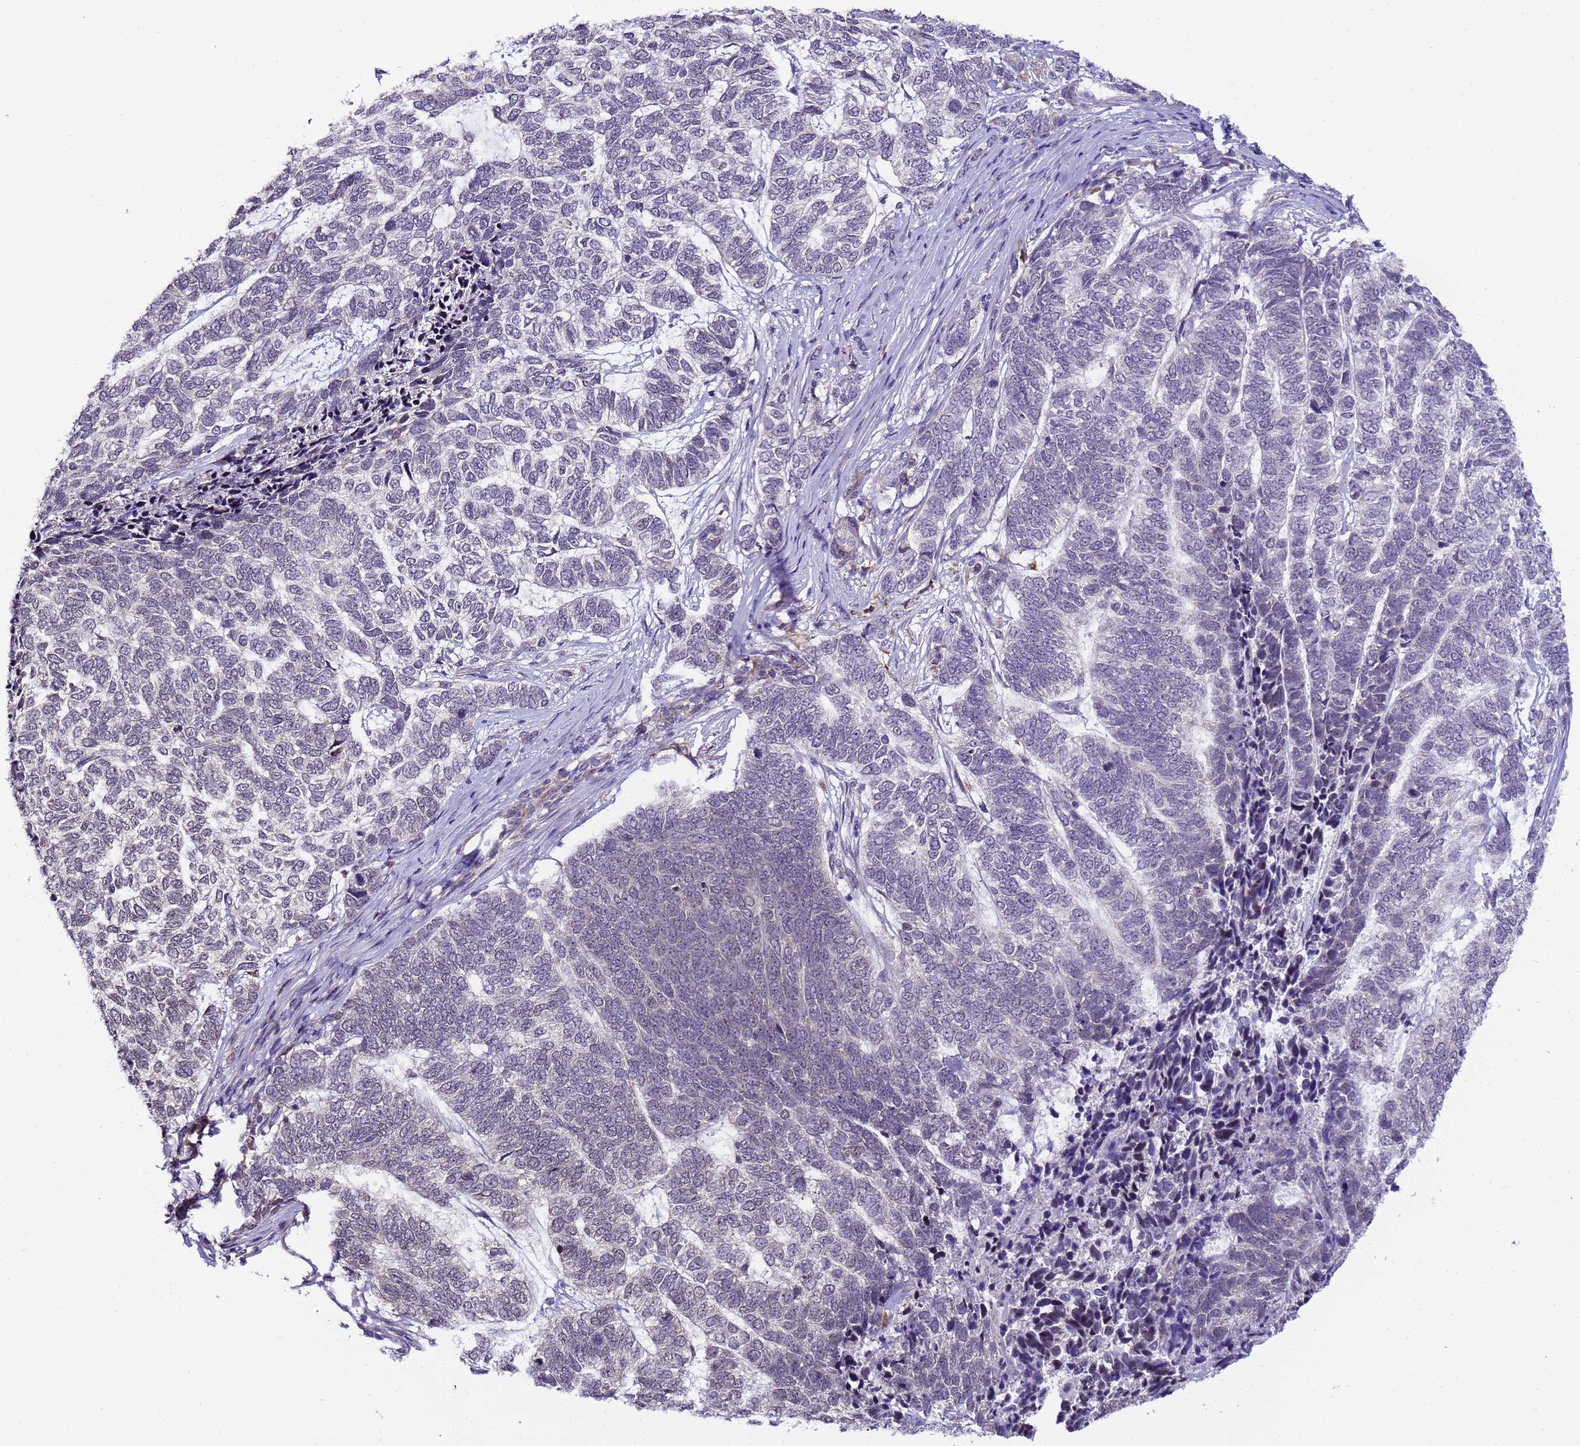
{"staining": {"intensity": "negative", "quantity": "none", "location": "none"}, "tissue": "skin cancer", "cell_type": "Tumor cells", "image_type": "cancer", "snomed": [{"axis": "morphology", "description": "Basal cell carcinoma"}, {"axis": "topography", "description": "Skin"}], "caption": "Skin cancer (basal cell carcinoma) was stained to show a protein in brown. There is no significant expression in tumor cells.", "gene": "RAPGEF3", "patient": {"sex": "female", "age": 65}}